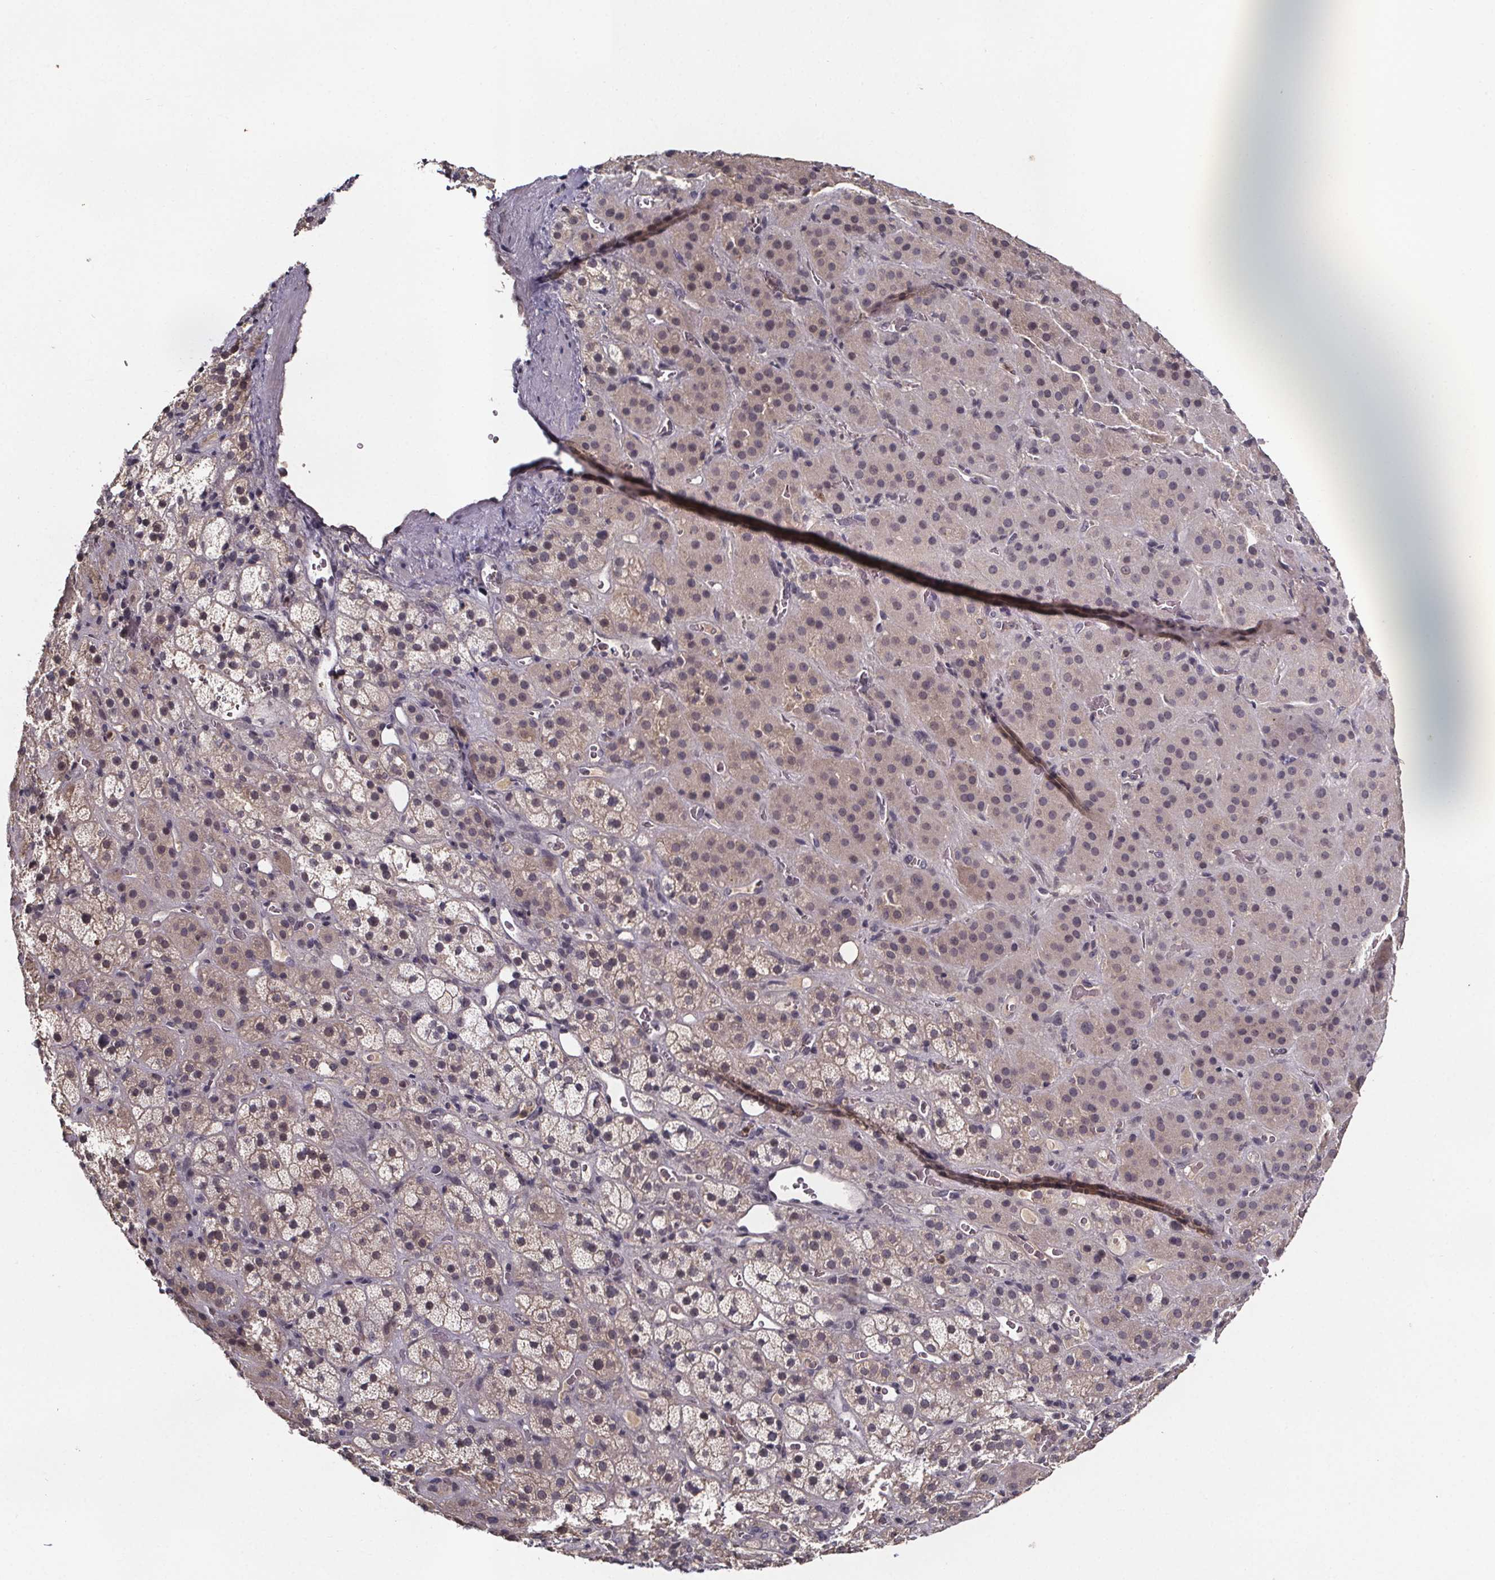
{"staining": {"intensity": "weak", "quantity": "<25%", "location": "cytoplasmic/membranous"}, "tissue": "adrenal gland", "cell_type": "Glandular cells", "image_type": "normal", "snomed": [{"axis": "morphology", "description": "Normal tissue, NOS"}, {"axis": "topography", "description": "Adrenal gland"}], "caption": "Immunohistochemistry (IHC) of benign human adrenal gland reveals no positivity in glandular cells.", "gene": "SMIM1", "patient": {"sex": "male", "age": 57}}